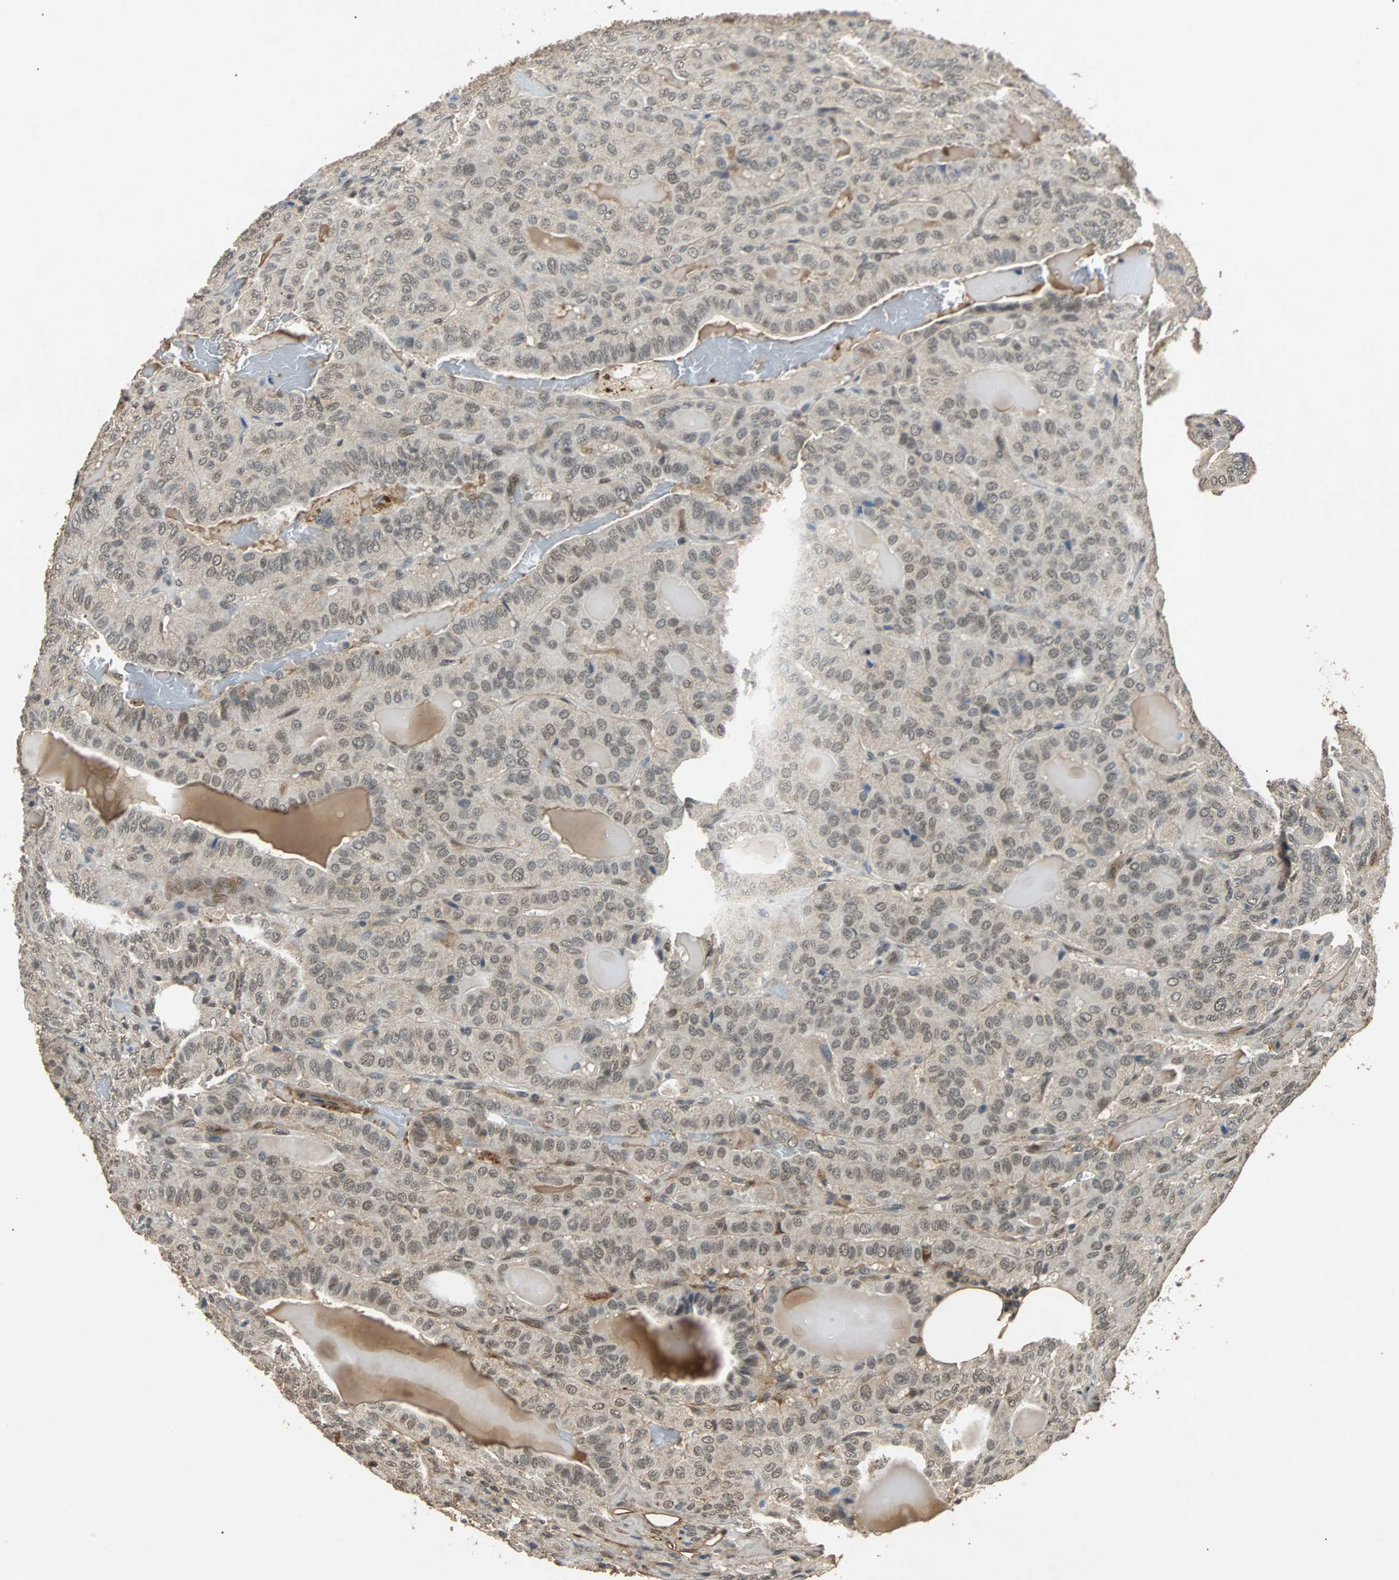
{"staining": {"intensity": "weak", "quantity": "<25%", "location": "cytoplasmic/membranous,nuclear"}, "tissue": "thyroid cancer", "cell_type": "Tumor cells", "image_type": "cancer", "snomed": [{"axis": "morphology", "description": "Papillary adenocarcinoma, NOS"}, {"axis": "topography", "description": "Thyroid gland"}], "caption": "Immunohistochemistry (IHC) photomicrograph of human thyroid cancer (papillary adenocarcinoma) stained for a protein (brown), which shows no expression in tumor cells.", "gene": "PHC1", "patient": {"sex": "male", "age": 77}}